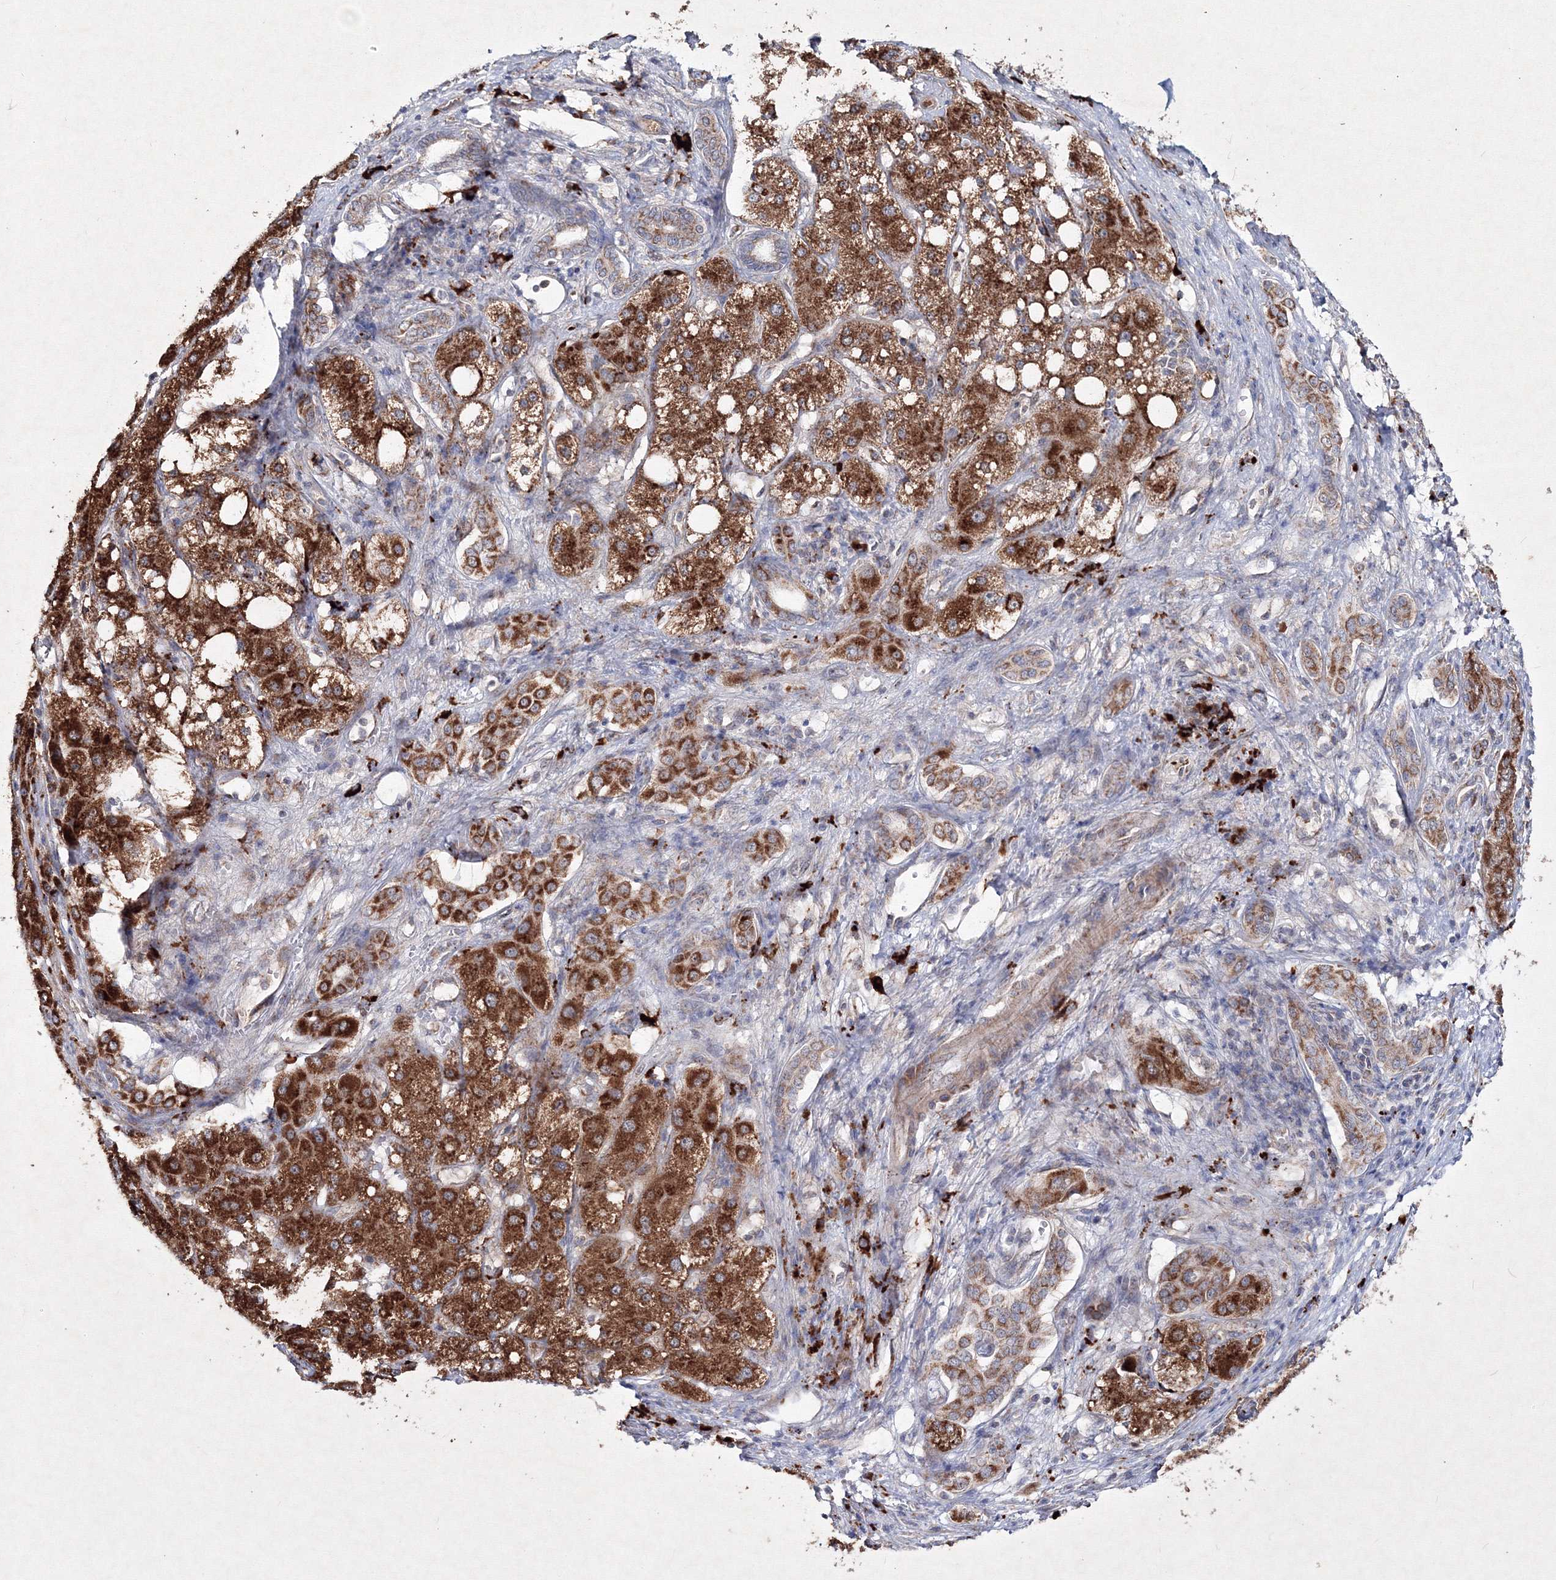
{"staining": {"intensity": "strong", "quantity": ">75%", "location": "cytoplasmic/membranous"}, "tissue": "liver cancer", "cell_type": "Tumor cells", "image_type": "cancer", "snomed": [{"axis": "morphology", "description": "Carcinoma, Hepatocellular, NOS"}, {"axis": "topography", "description": "Liver"}], "caption": "Tumor cells display high levels of strong cytoplasmic/membranous staining in about >75% of cells in liver hepatocellular carcinoma.", "gene": "PEX13", "patient": {"sex": "male", "age": 80}}